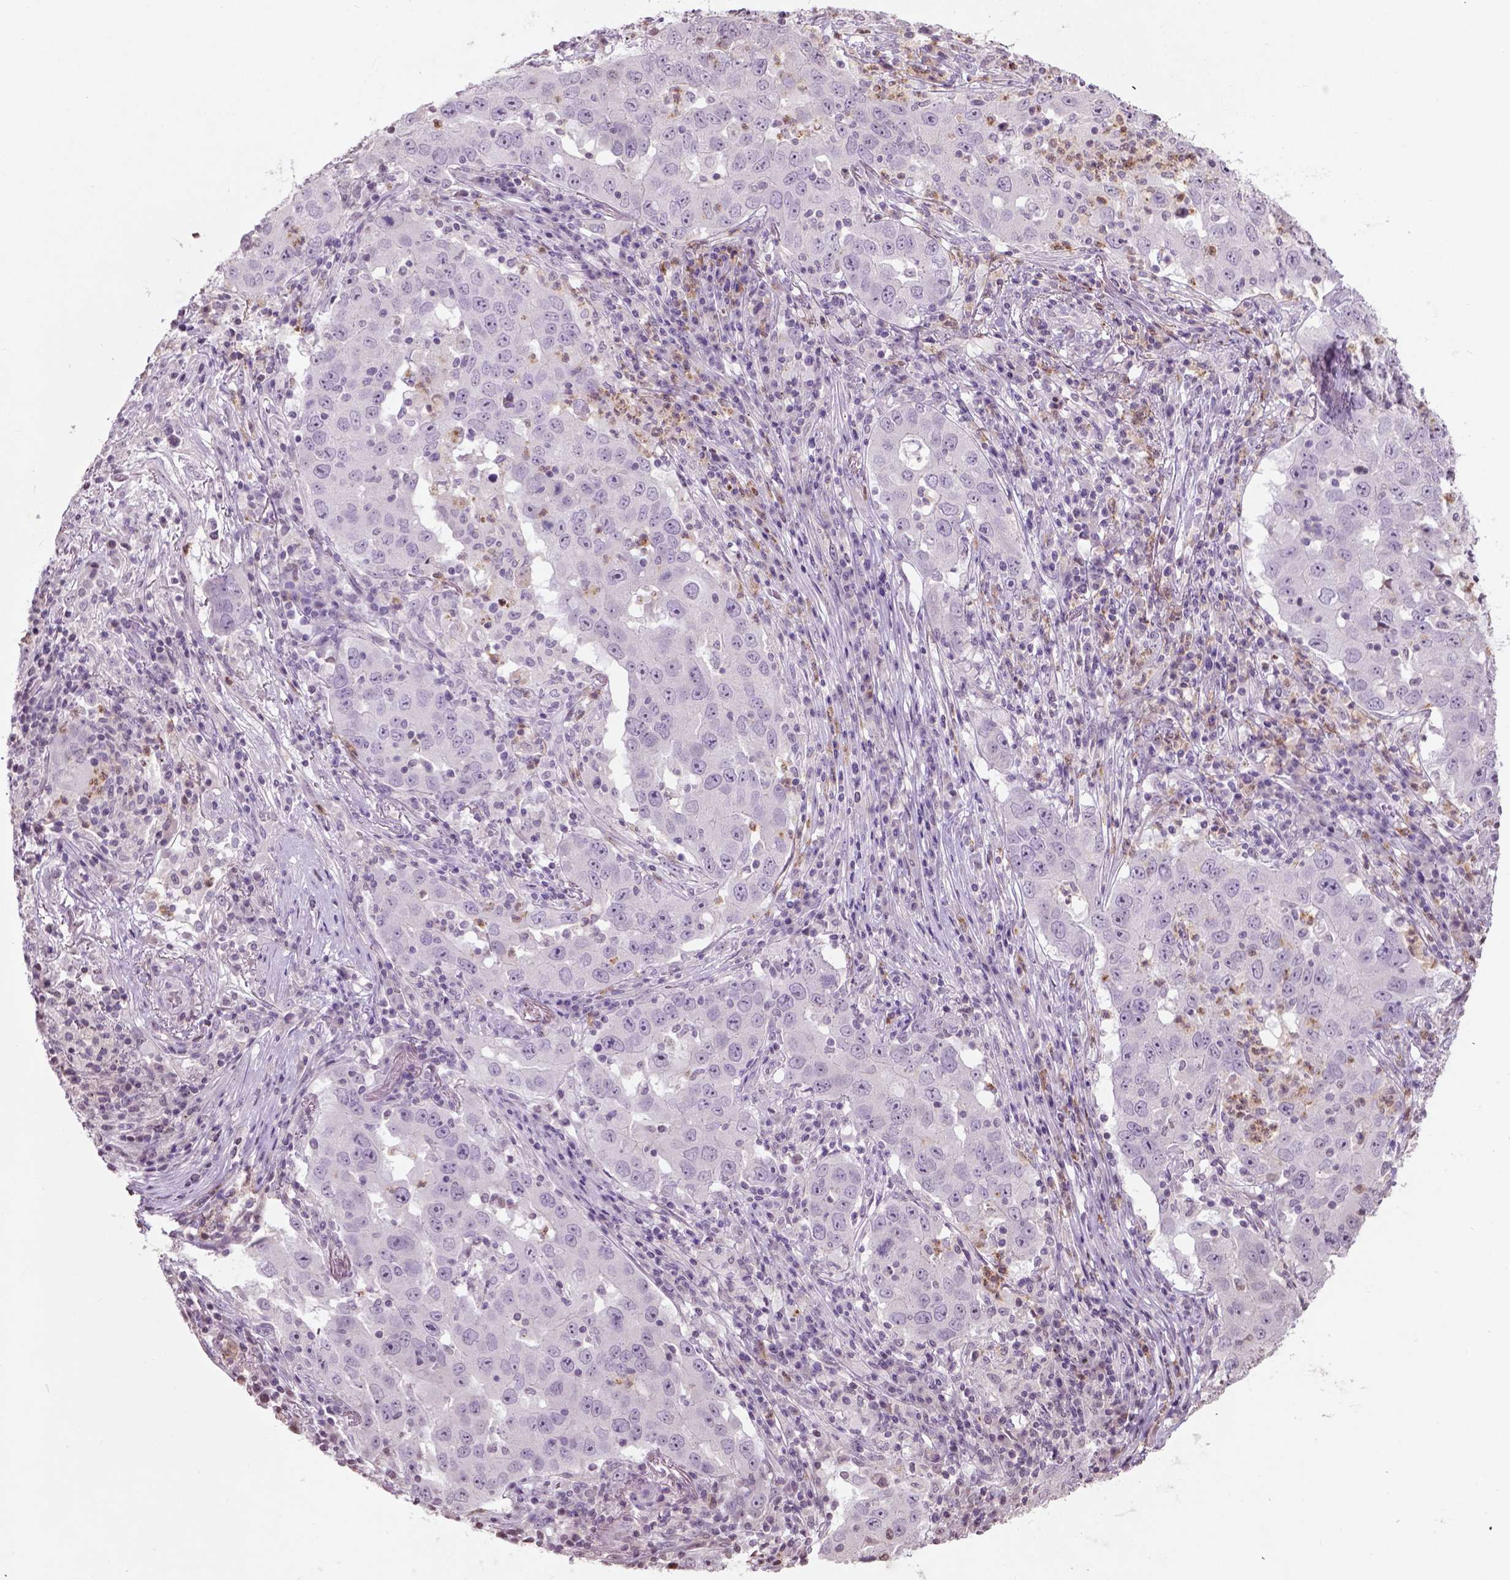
{"staining": {"intensity": "negative", "quantity": "none", "location": "none"}, "tissue": "lung cancer", "cell_type": "Tumor cells", "image_type": "cancer", "snomed": [{"axis": "morphology", "description": "Adenocarcinoma, NOS"}, {"axis": "topography", "description": "Lung"}], "caption": "Tumor cells are negative for protein expression in human lung adenocarcinoma.", "gene": "NTNG2", "patient": {"sex": "male", "age": 73}}